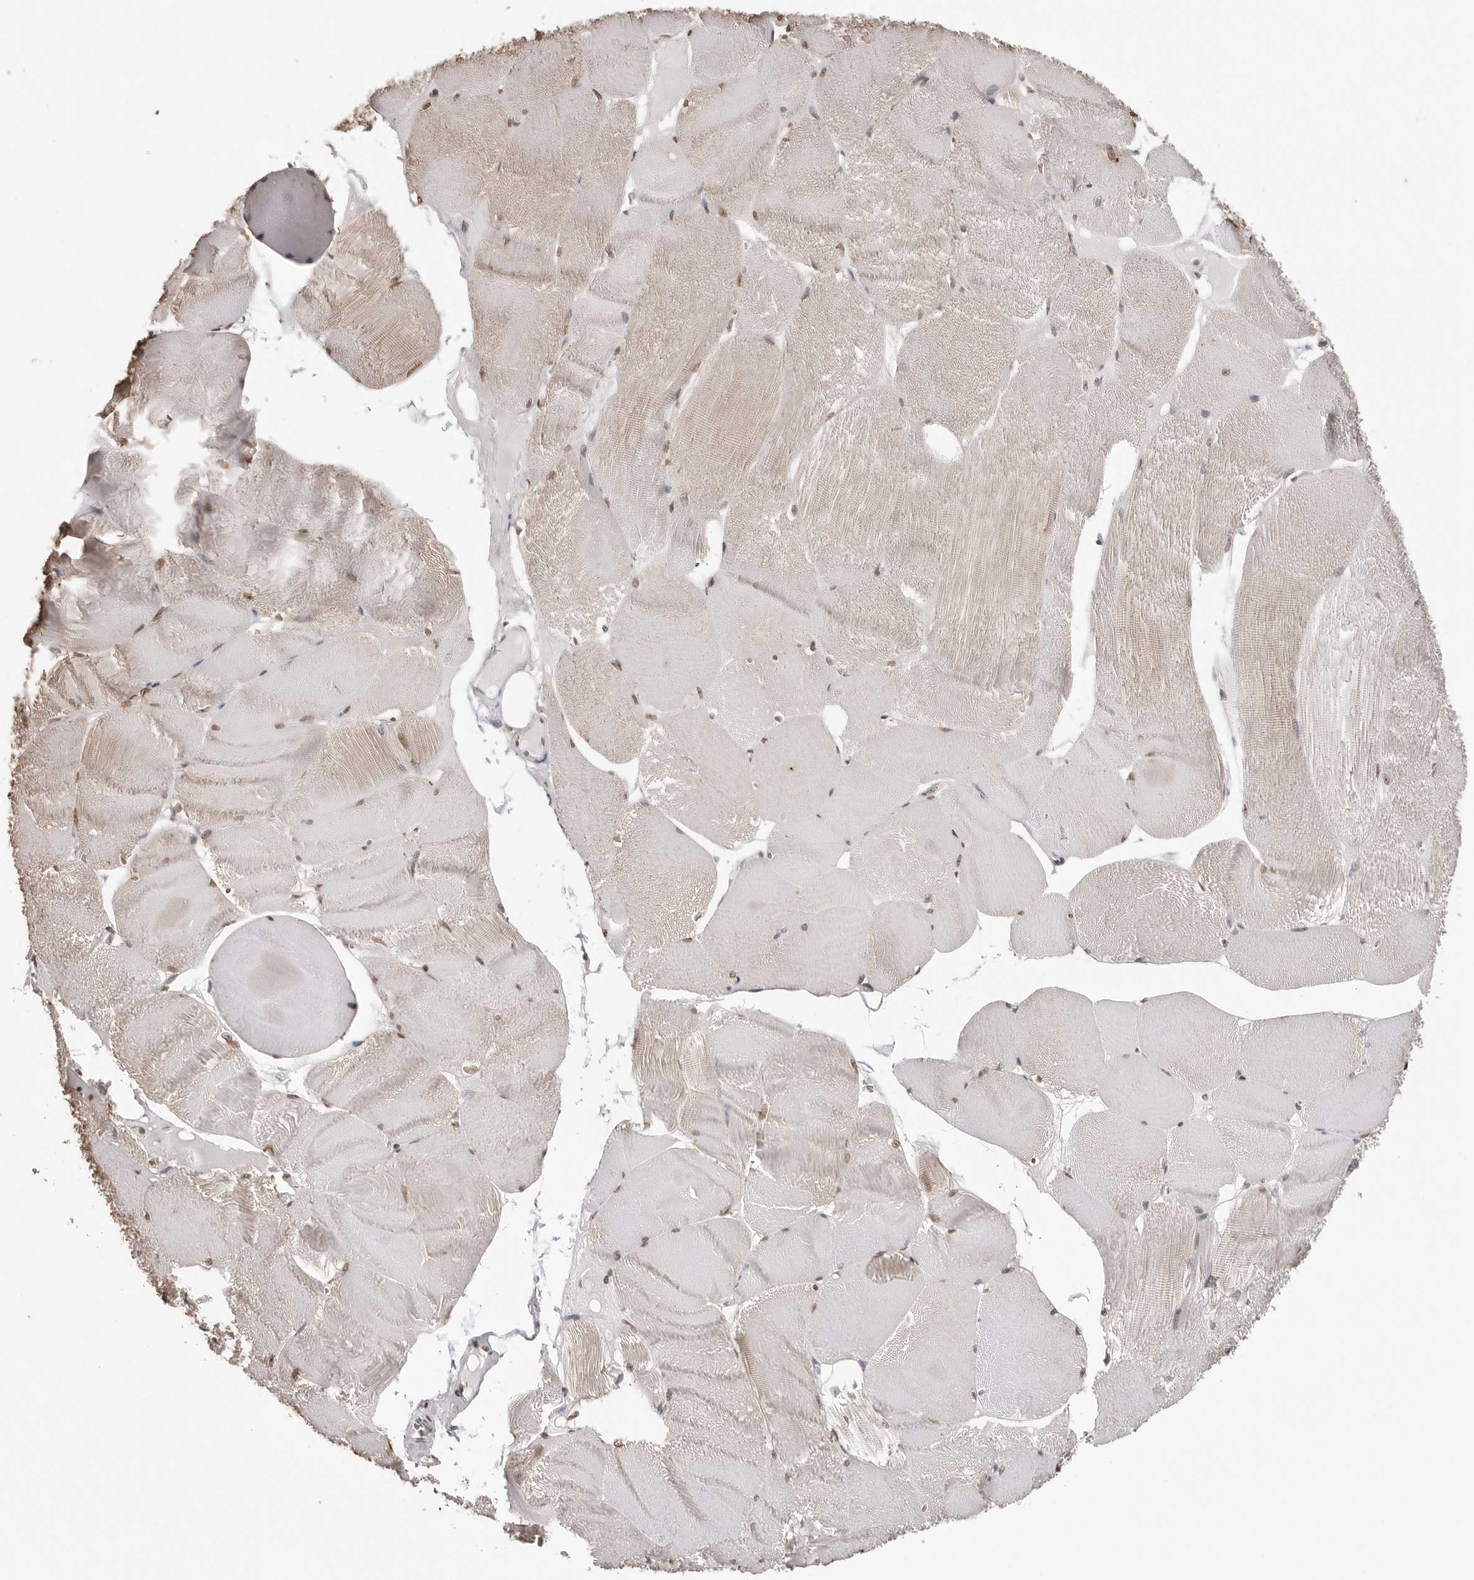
{"staining": {"intensity": "moderate", "quantity": ">75%", "location": "nuclear"}, "tissue": "skeletal muscle", "cell_type": "Myocytes", "image_type": "normal", "snomed": [{"axis": "morphology", "description": "Normal tissue, NOS"}, {"axis": "morphology", "description": "Basal cell carcinoma"}, {"axis": "topography", "description": "Skeletal muscle"}], "caption": "Immunohistochemistry image of normal skeletal muscle stained for a protein (brown), which displays medium levels of moderate nuclear positivity in about >75% of myocytes.", "gene": "OLIG3", "patient": {"sex": "female", "age": 64}}